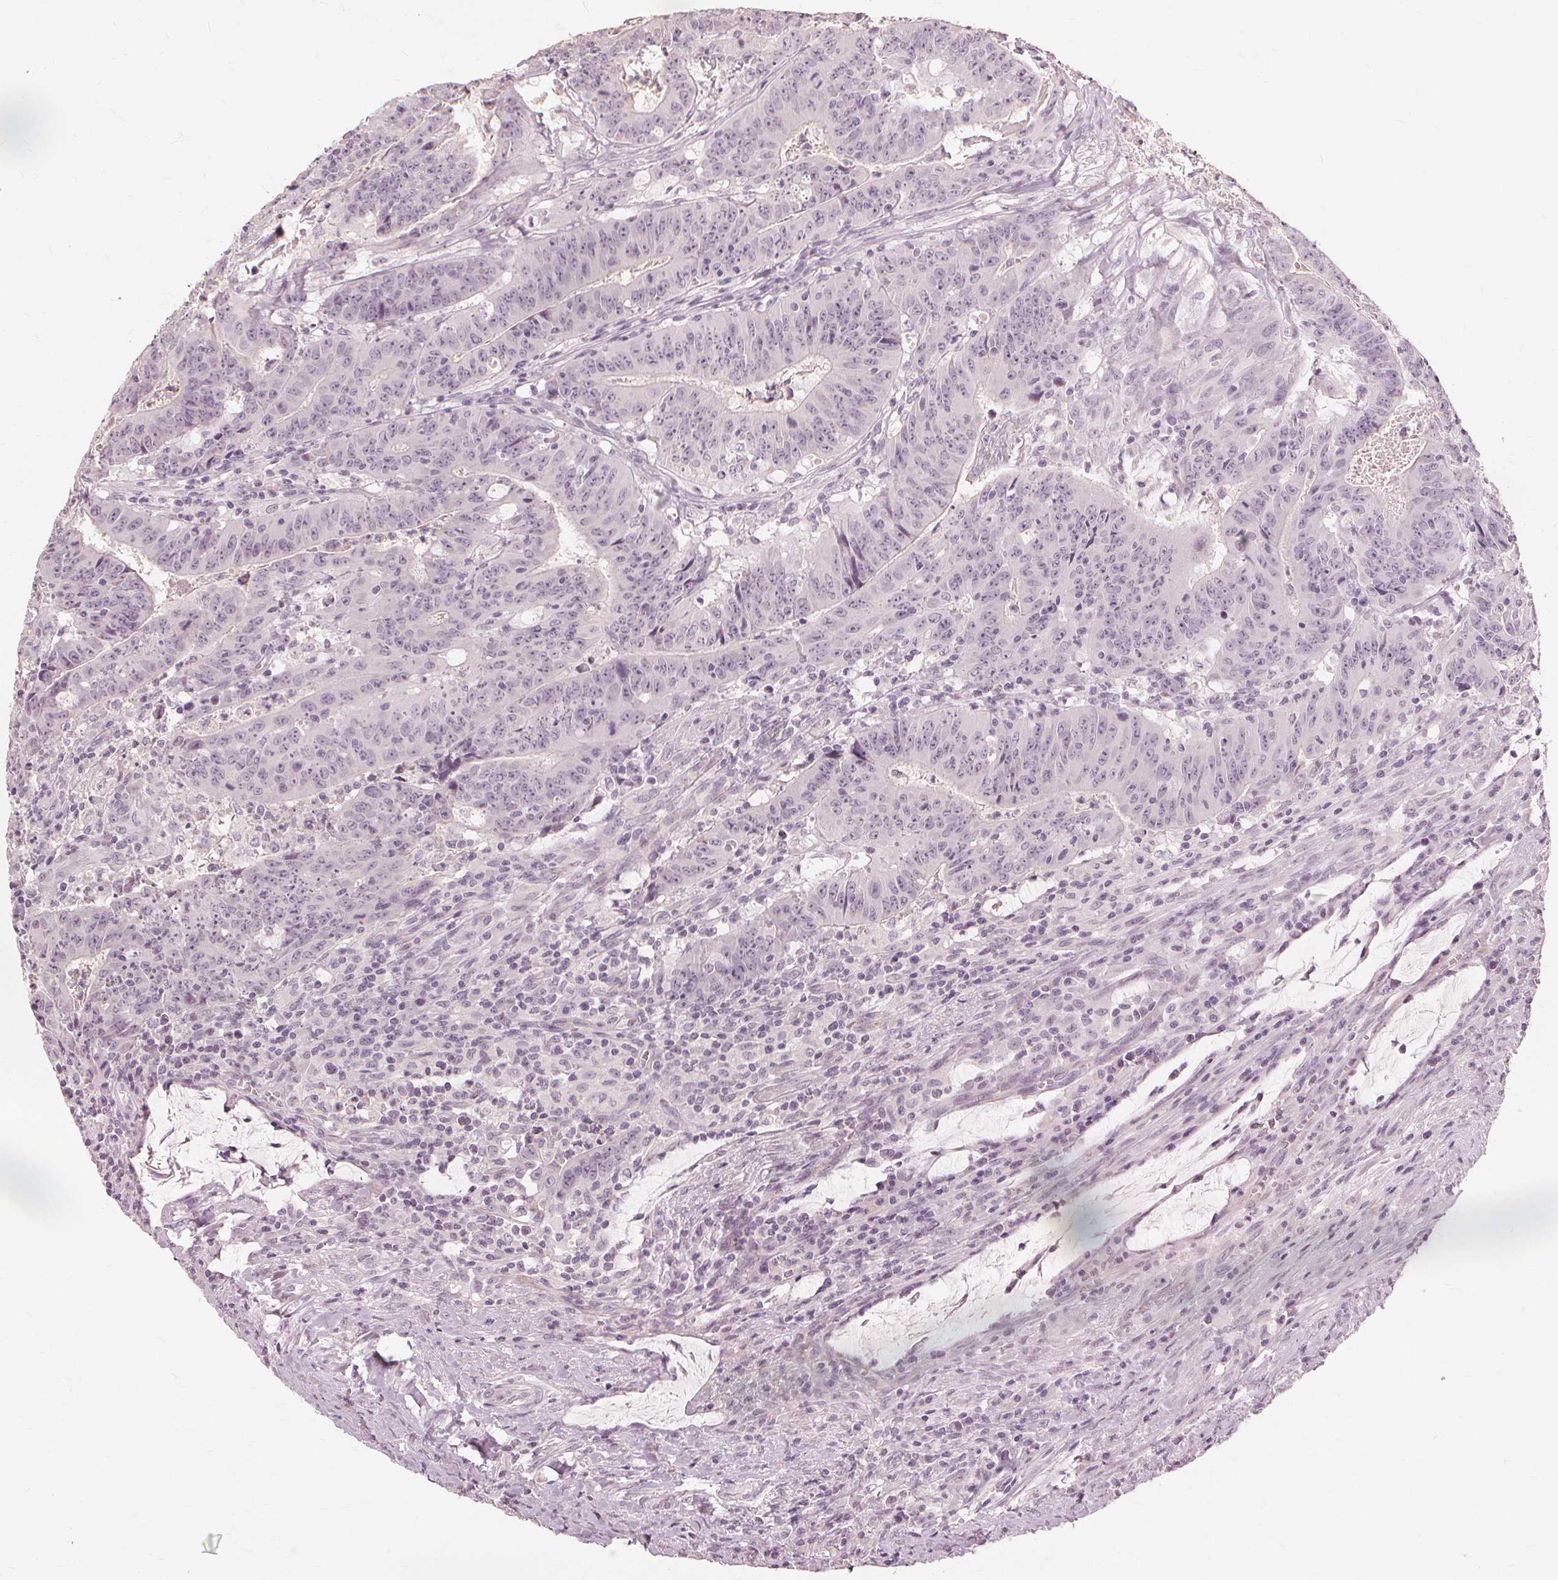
{"staining": {"intensity": "negative", "quantity": "none", "location": "none"}, "tissue": "colorectal cancer", "cell_type": "Tumor cells", "image_type": "cancer", "snomed": [{"axis": "morphology", "description": "Adenocarcinoma, NOS"}, {"axis": "topography", "description": "Colon"}], "caption": "This is an immunohistochemistry image of human adenocarcinoma (colorectal). There is no positivity in tumor cells.", "gene": "SFTPD", "patient": {"sex": "male", "age": 33}}